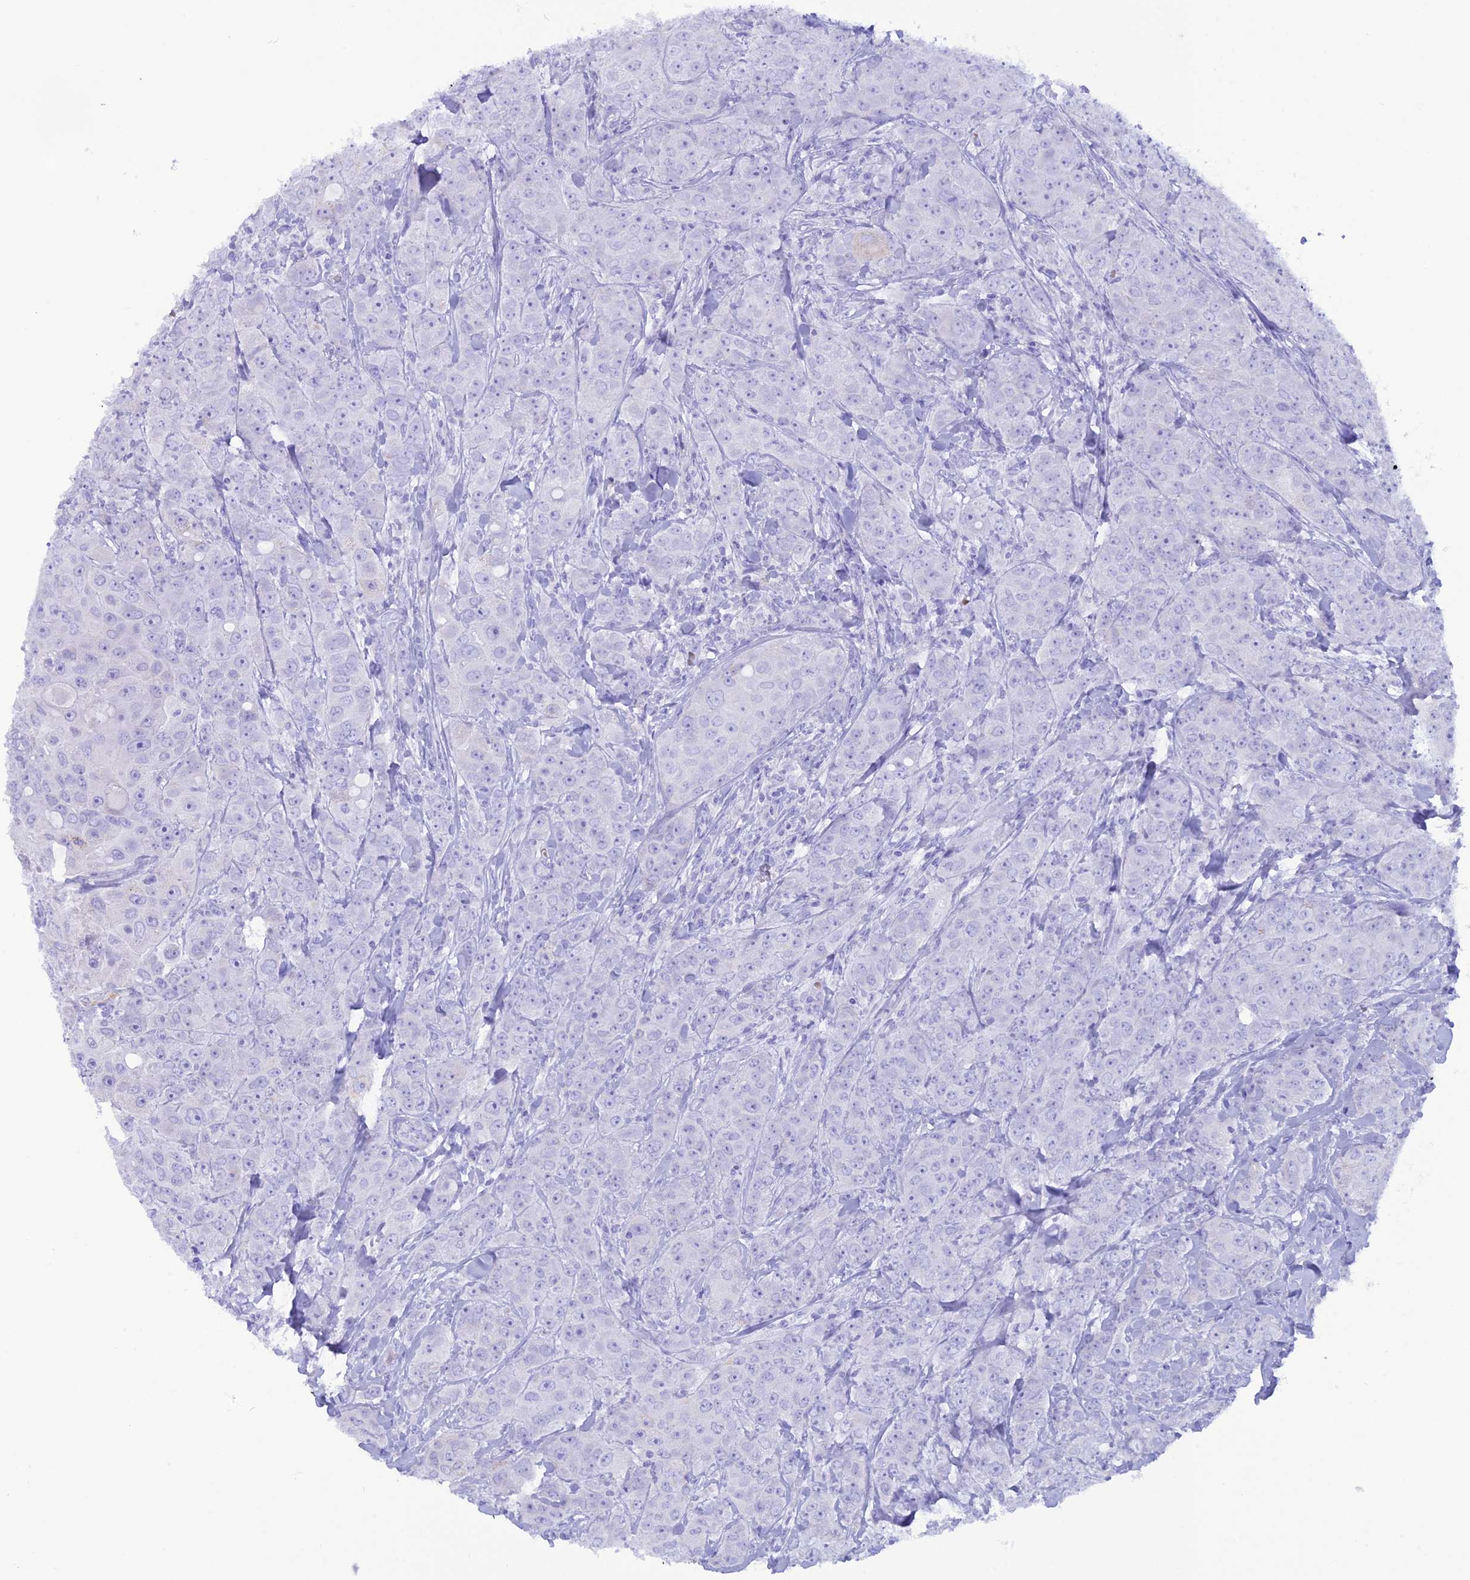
{"staining": {"intensity": "negative", "quantity": "none", "location": "none"}, "tissue": "breast cancer", "cell_type": "Tumor cells", "image_type": "cancer", "snomed": [{"axis": "morphology", "description": "Duct carcinoma"}, {"axis": "topography", "description": "Breast"}], "caption": "Immunohistochemistry (IHC) micrograph of neoplastic tissue: breast invasive ductal carcinoma stained with DAB (3,3'-diaminobenzidine) exhibits no significant protein staining in tumor cells.", "gene": "GLYATL1", "patient": {"sex": "female", "age": 43}}